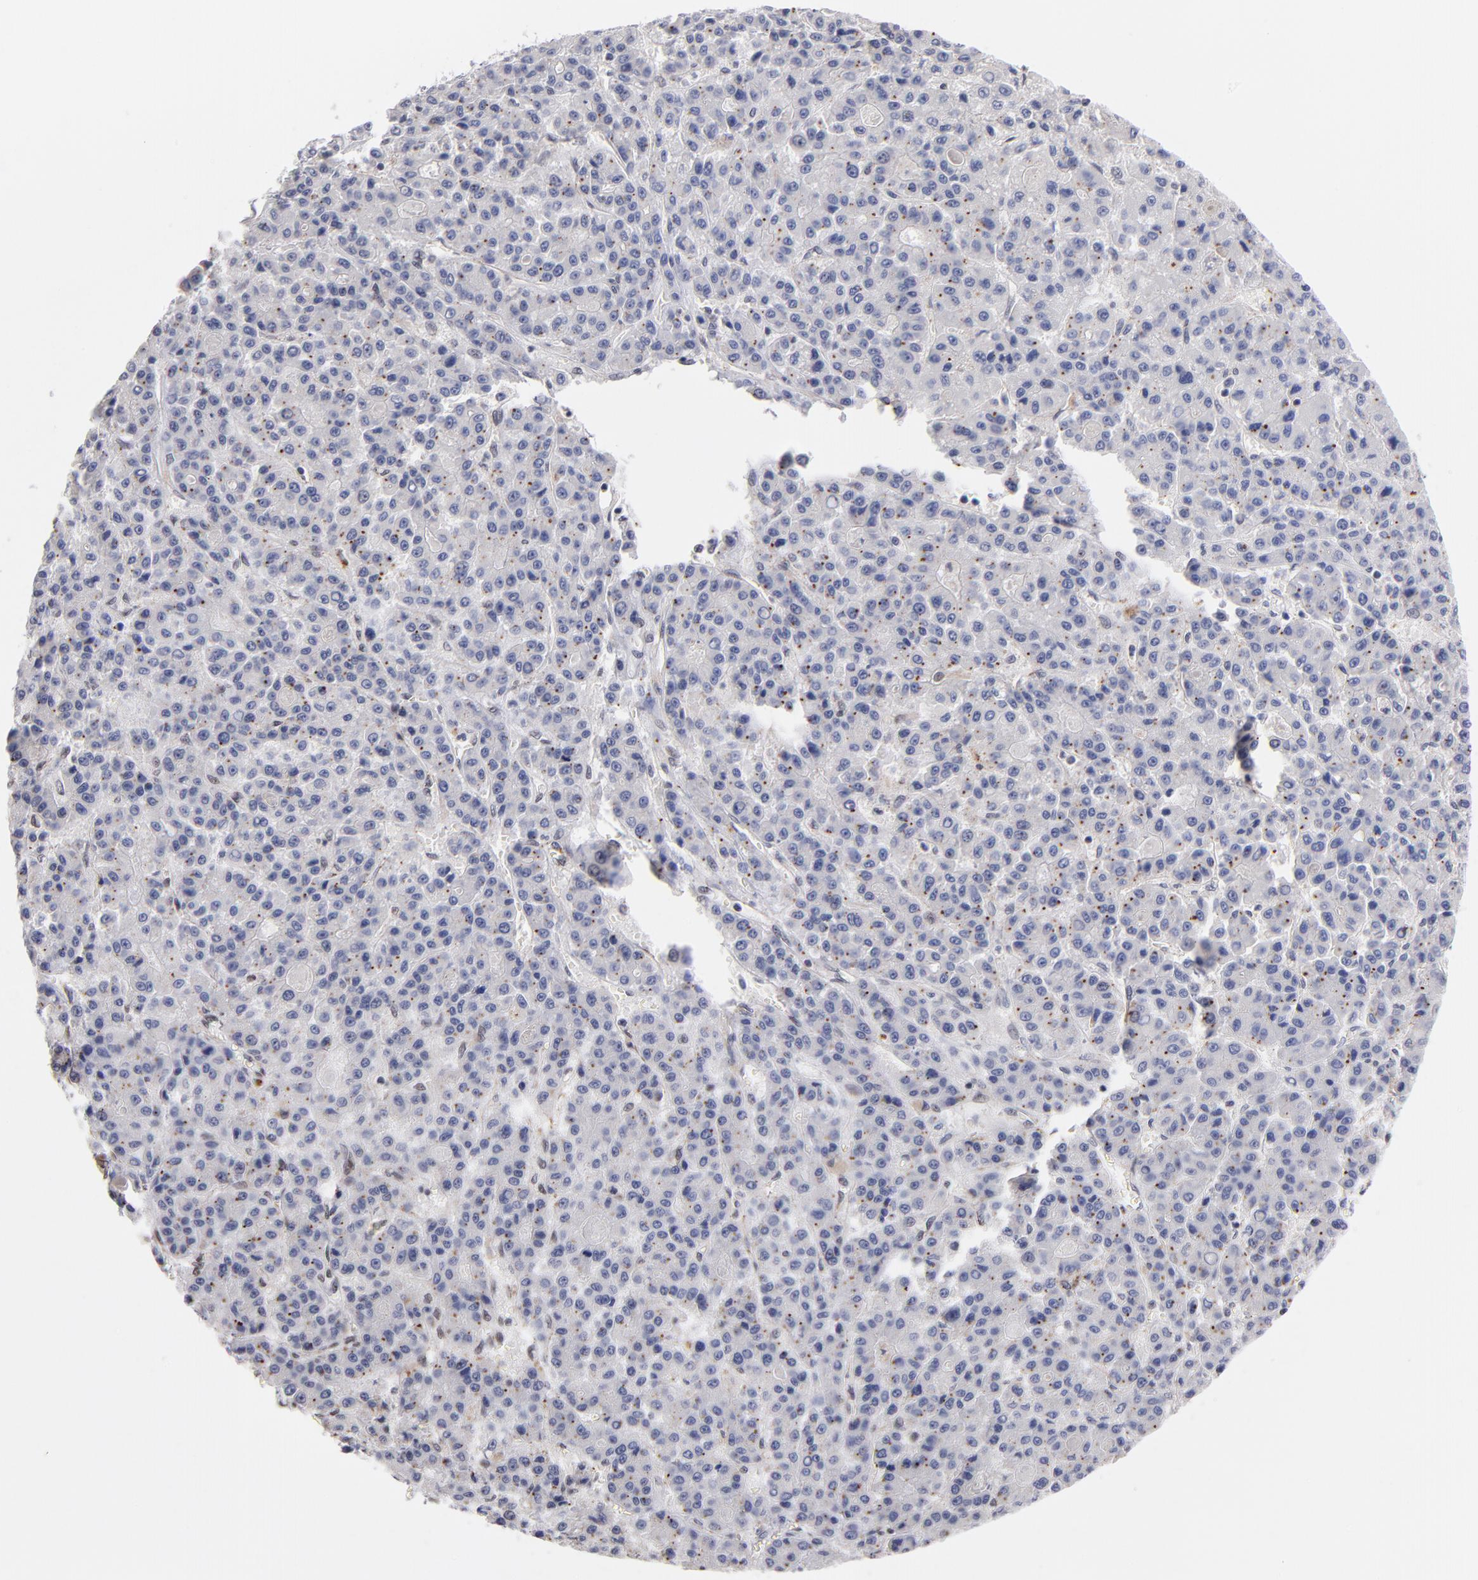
{"staining": {"intensity": "moderate", "quantity": "25%-75%", "location": "cytoplasmic/membranous"}, "tissue": "liver cancer", "cell_type": "Tumor cells", "image_type": "cancer", "snomed": [{"axis": "morphology", "description": "Carcinoma, Hepatocellular, NOS"}, {"axis": "topography", "description": "Liver"}], "caption": "A brown stain shows moderate cytoplasmic/membranous expression of a protein in human liver cancer tumor cells.", "gene": "GABPA", "patient": {"sex": "male", "age": 70}}